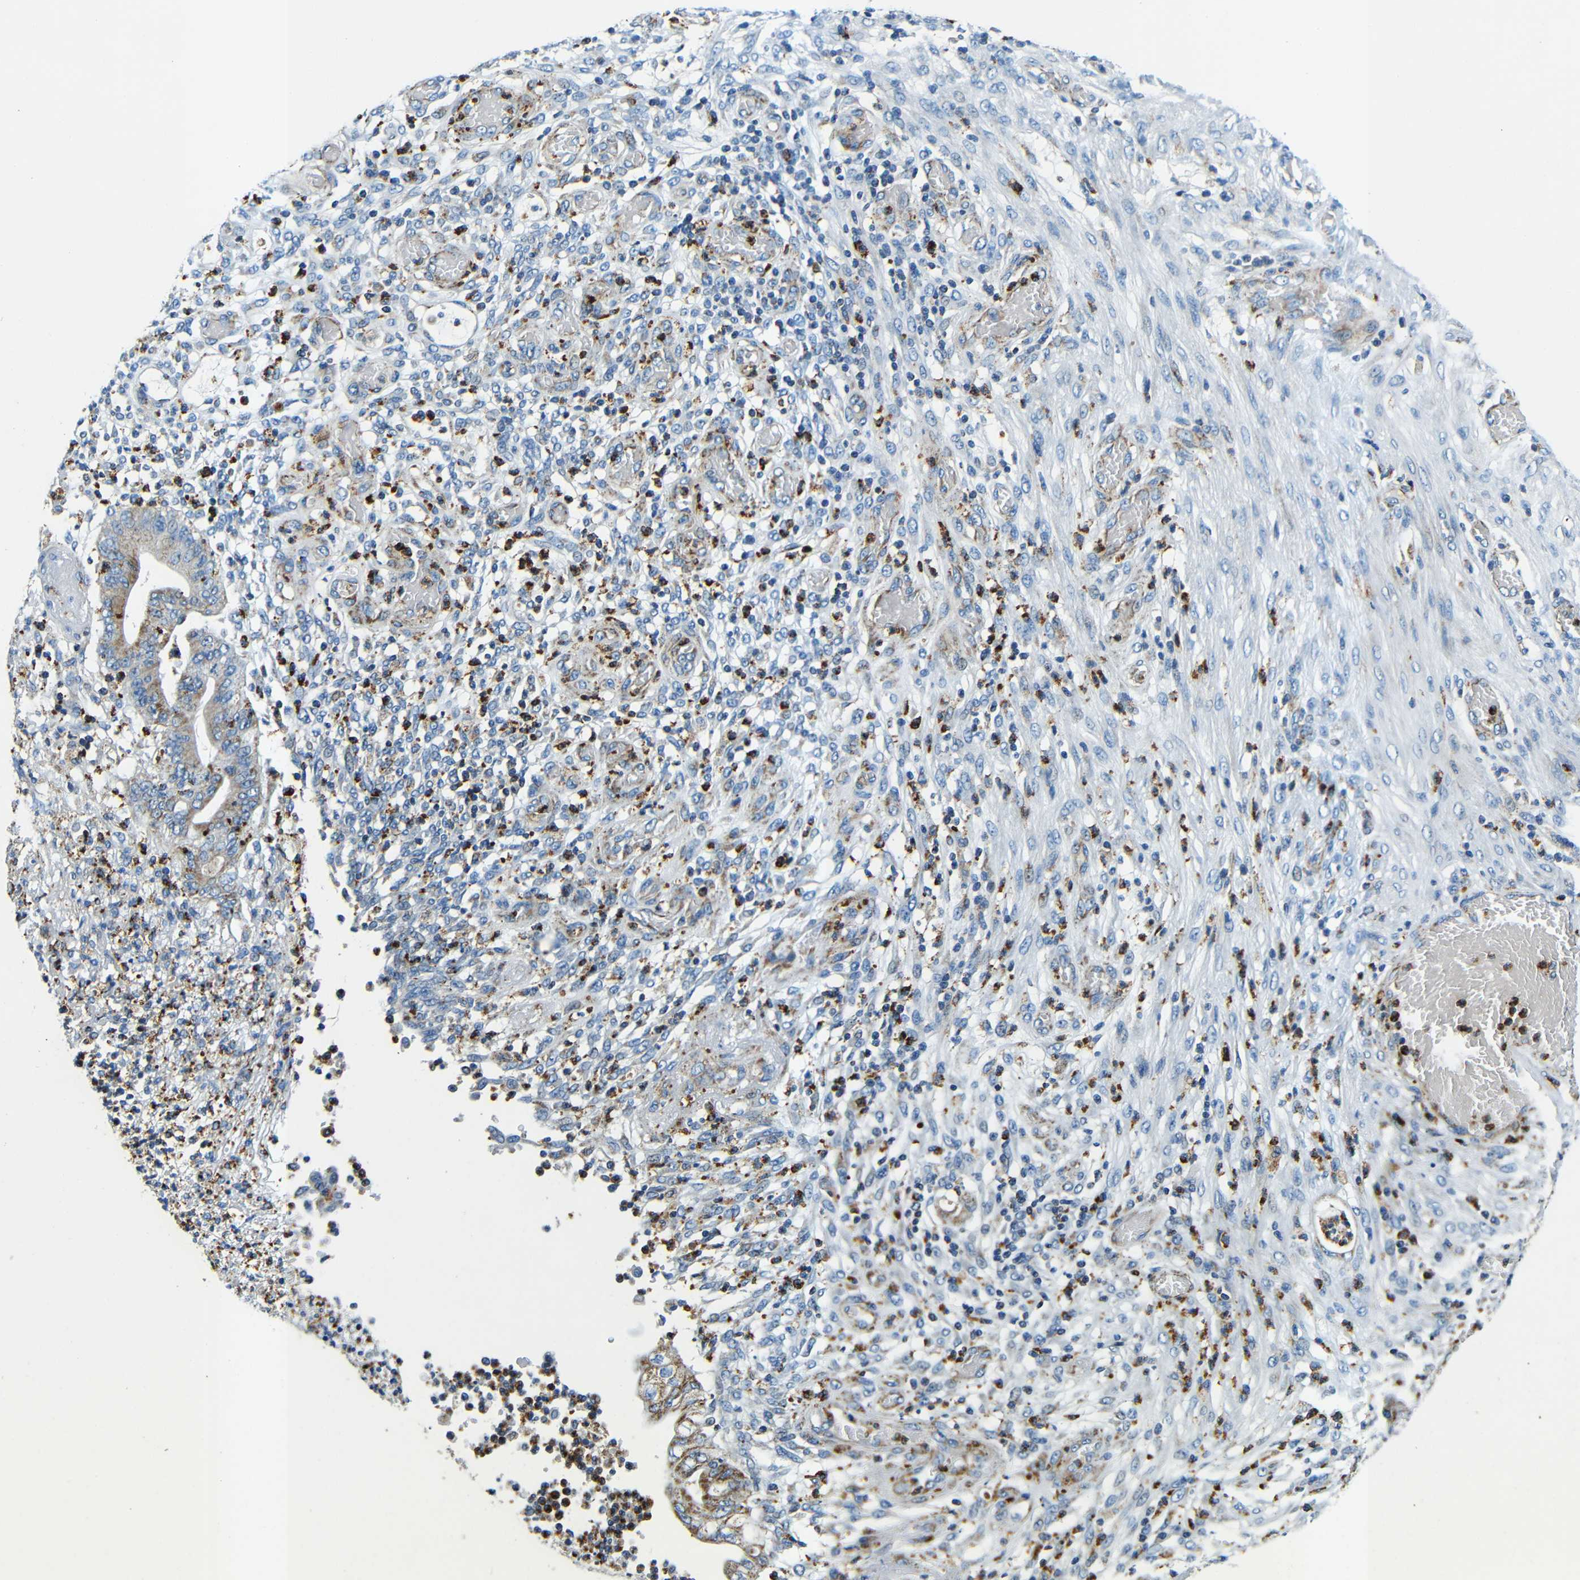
{"staining": {"intensity": "moderate", "quantity": "25%-75%", "location": "cytoplasmic/membranous"}, "tissue": "stomach cancer", "cell_type": "Tumor cells", "image_type": "cancer", "snomed": [{"axis": "morphology", "description": "Adenocarcinoma, NOS"}, {"axis": "topography", "description": "Stomach"}], "caption": "This is an image of immunohistochemistry staining of stomach adenocarcinoma, which shows moderate expression in the cytoplasmic/membranous of tumor cells.", "gene": "GALNT18", "patient": {"sex": "female", "age": 73}}